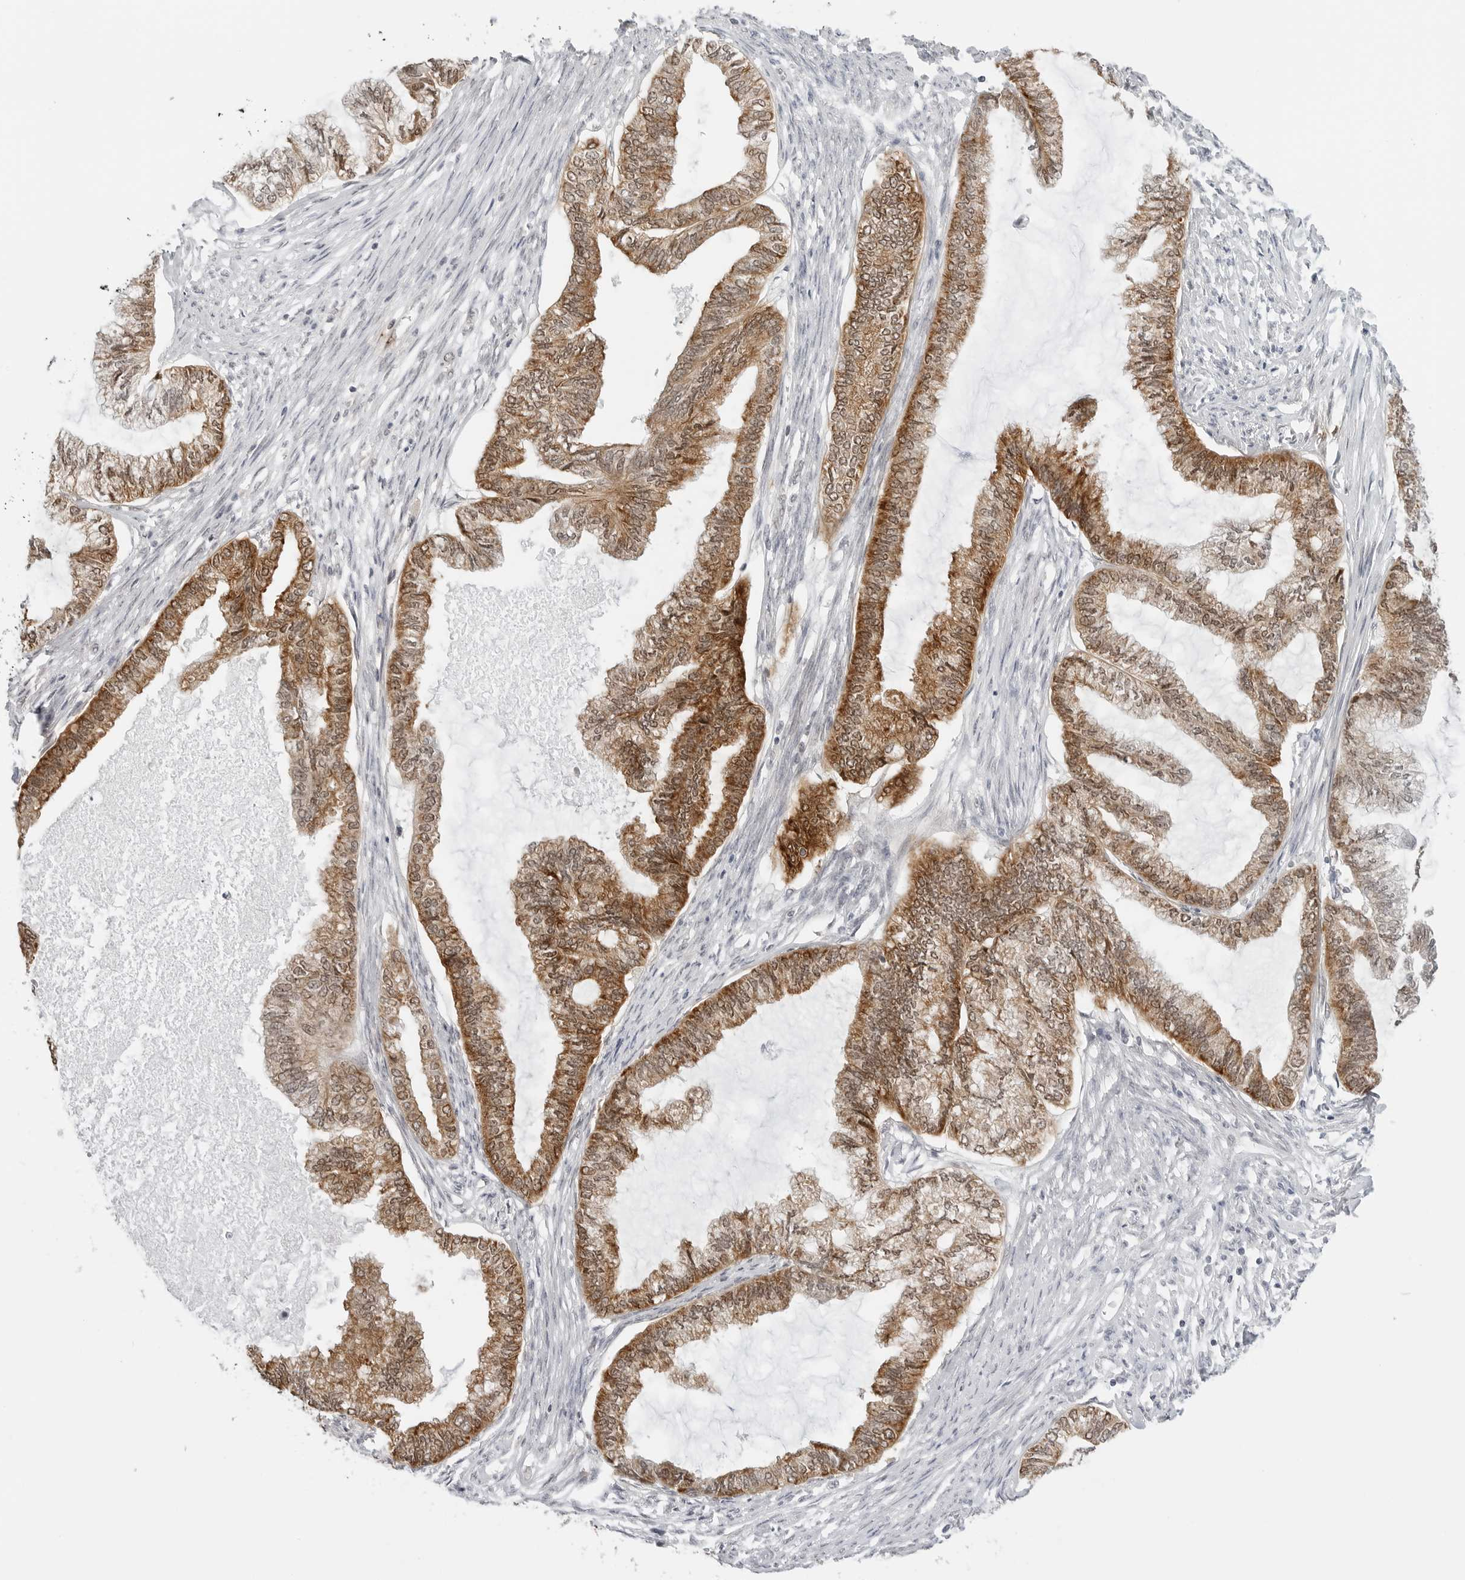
{"staining": {"intensity": "strong", "quantity": ">75%", "location": "cytoplasmic/membranous"}, "tissue": "endometrial cancer", "cell_type": "Tumor cells", "image_type": "cancer", "snomed": [{"axis": "morphology", "description": "Adenocarcinoma, NOS"}, {"axis": "topography", "description": "Endometrium"}], "caption": "Immunohistochemical staining of endometrial adenocarcinoma exhibits strong cytoplasmic/membranous protein staining in approximately >75% of tumor cells.", "gene": "METAP1", "patient": {"sex": "female", "age": 86}}